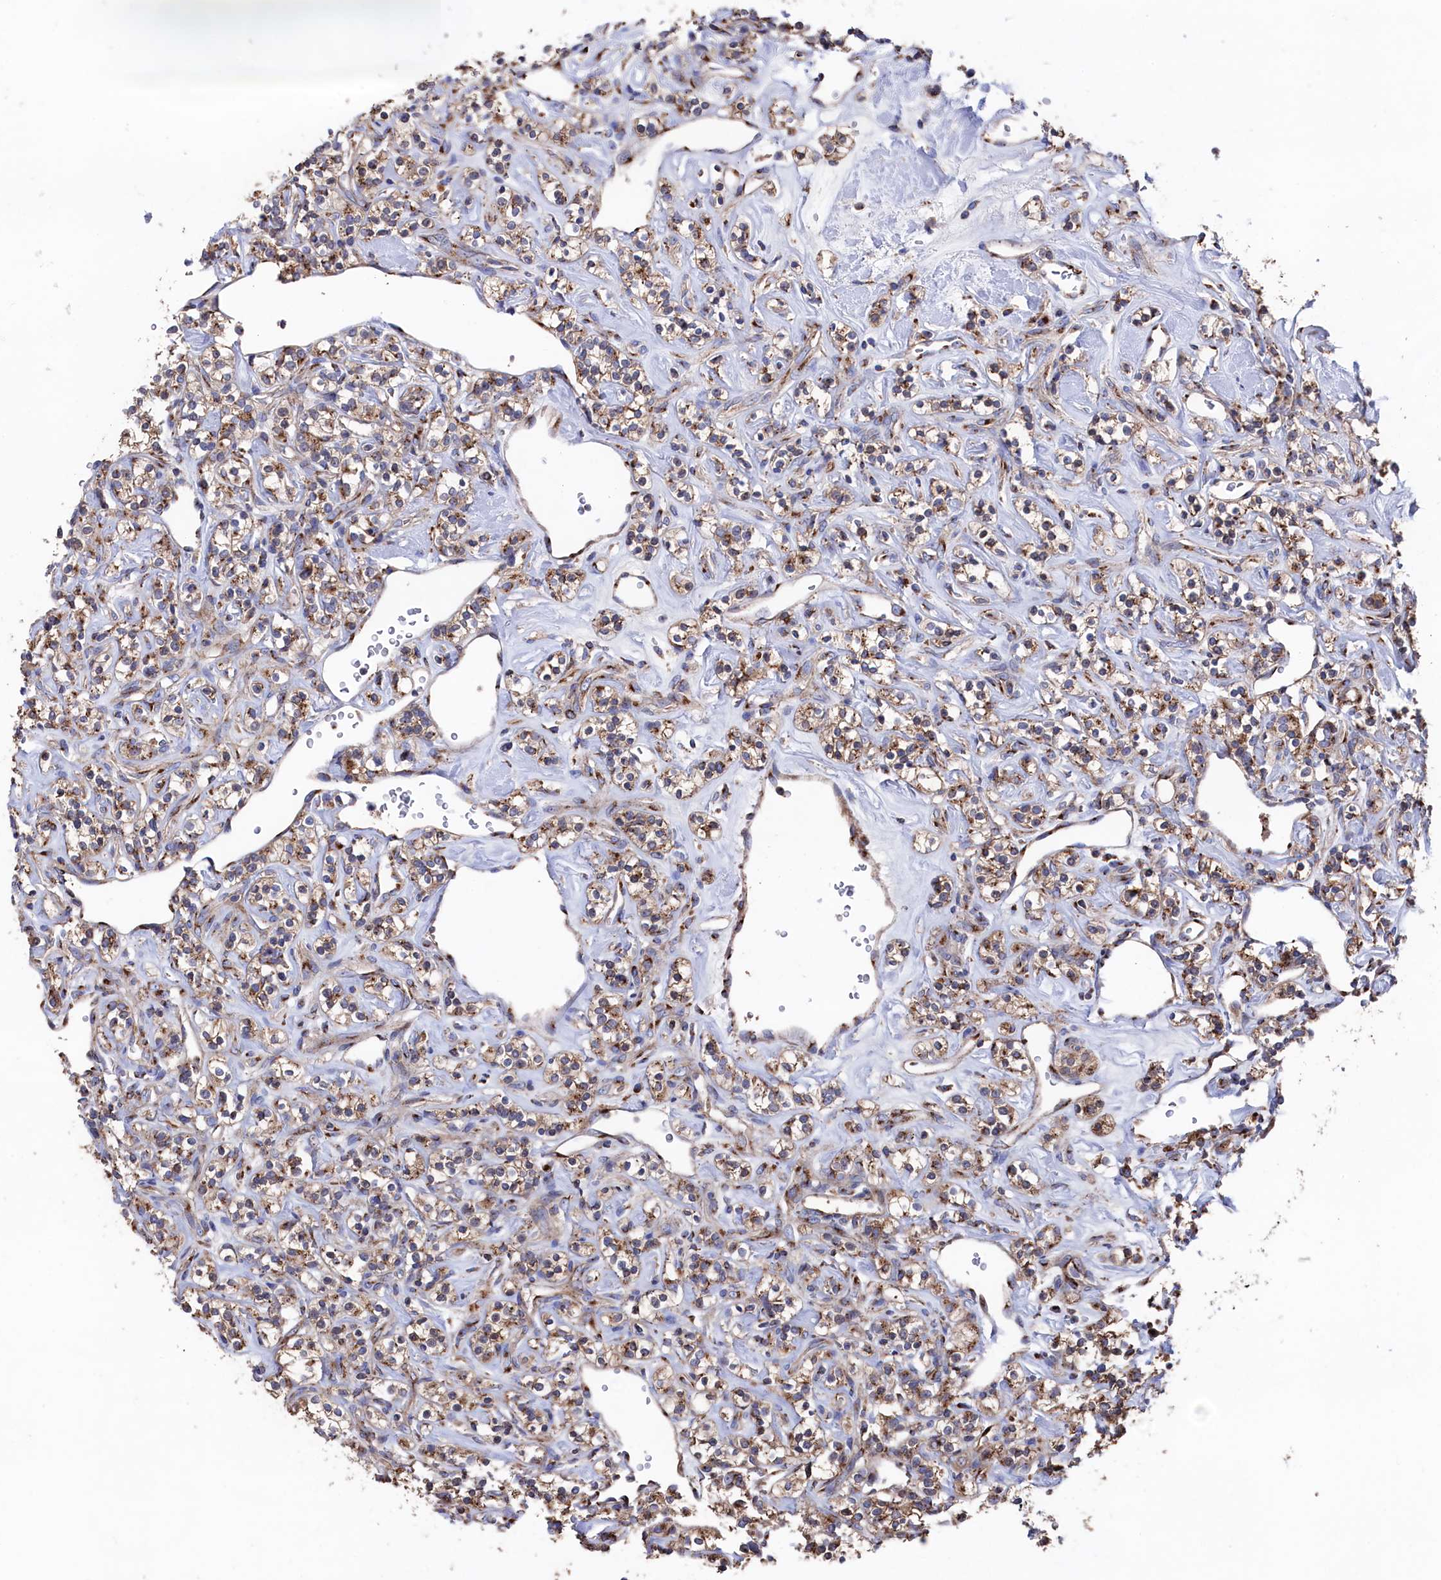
{"staining": {"intensity": "moderate", "quantity": ">75%", "location": "cytoplasmic/membranous"}, "tissue": "renal cancer", "cell_type": "Tumor cells", "image_type": "cancer", "snomed": [{"axis": "morphology", "description": "Adenocarcinoma, NOS"}, {"axis": "topography", "description": "Kidney"}], "caption": "Immunohistochemistry (IHC) (DAB (3,3'-diaminobenzidine)) staining of human renal cancer exhibits moderate cytoplasmic/membranous protein staining in approximately >75% of tumor cells.", "gene": "PRRC1", "patient": {"sex": "male", "age": 77}}